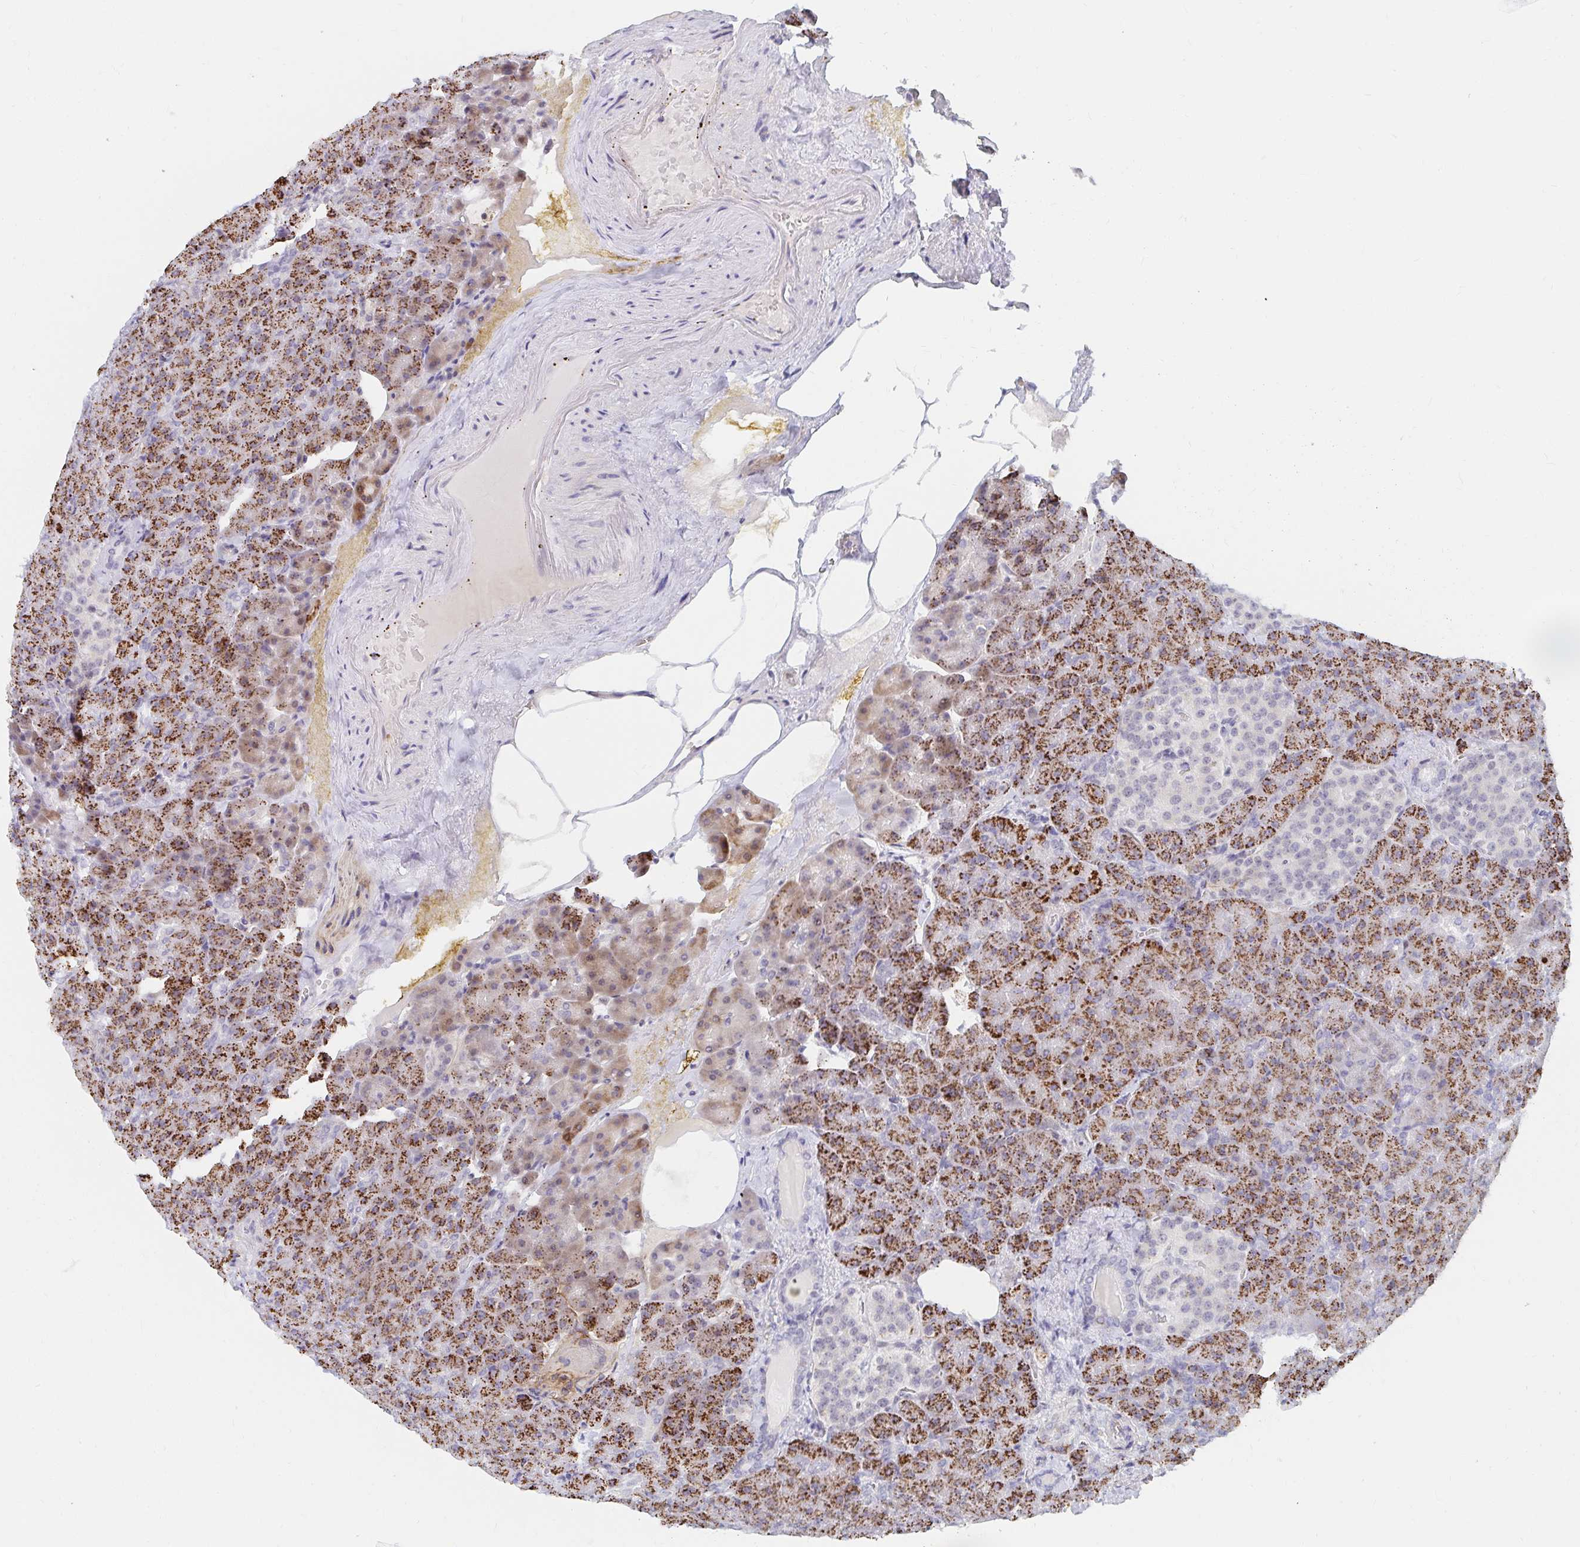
{"staining": {"intensity": "strong", "quantity": ">75%", "location": "cytoplasmic/membranous"}, "tissue": "pancreas", "cell_type": "Exocrine glandular cells", "image_type": "normal", "snomed": [{"axis": "morphology", "description": "Normal tissue, NOS"}, {"axis": "topography", "description": "Pancreas"}], "caption": "Protein staining demonstrates strong cytoplasmic/membranous expression in approximately >75% of exocrine glandular cells in normal pancreas.", "gene": "COL28A1", "patient": {"sex": "female", "age": 74}}